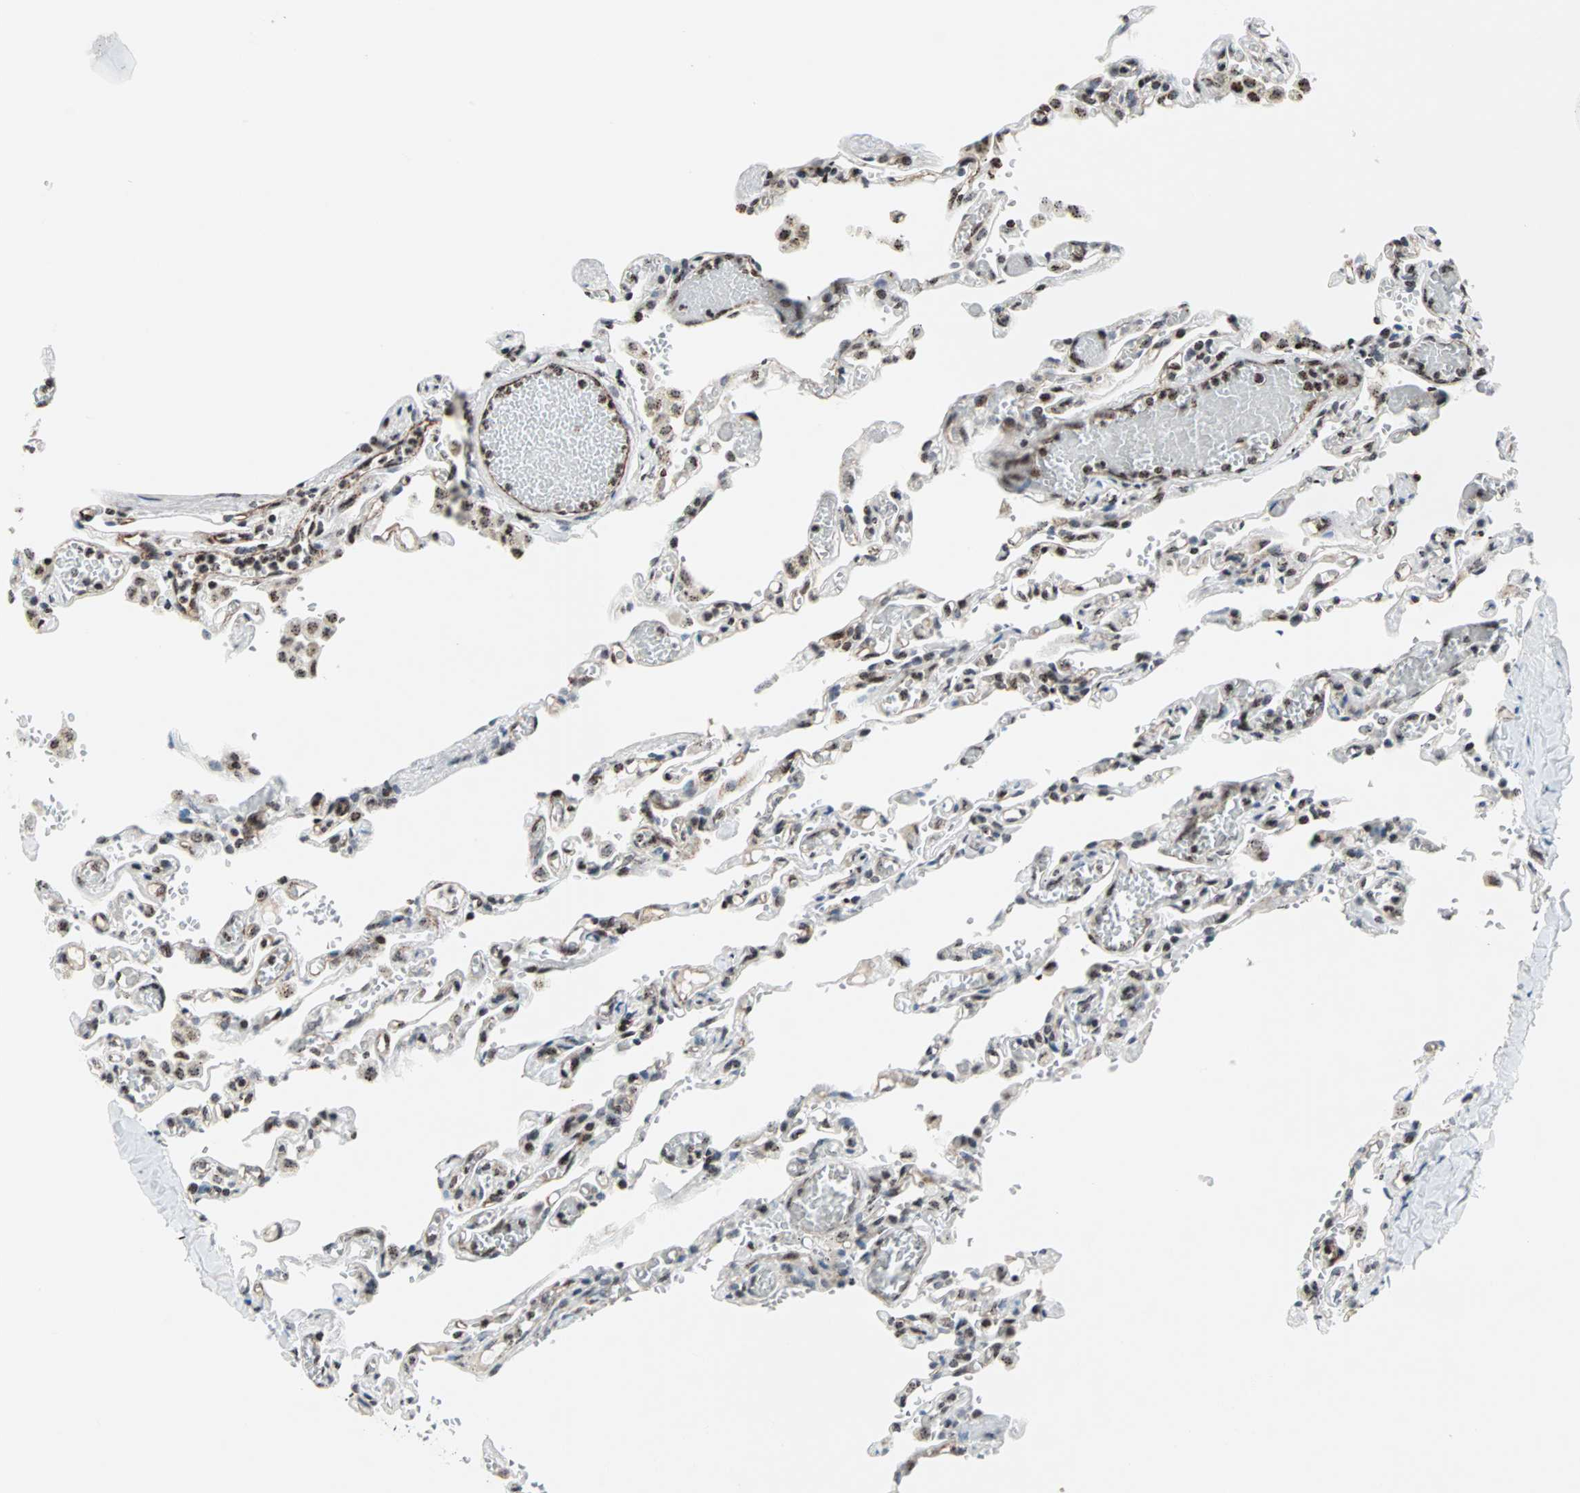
{"staining": {"intensity": "moderate", "quantity": ">75%", "location": "nuclear"}, "tissue": "lung", "cell_type": "Alveolar cells", "image_type": "normal", "snomed": [{"axis": "morphology", "description": "Normal tissue, NOS"}, {"axis": "topography", "description": "Lung"}], "caption": "A brown stain shows moderate nuclear staining of a protein in alveolar cells of normal lung. (Stains: DAB in brown, nuclei in blue, Microscopy: brightfield microscopy at high magnification).", "gene": "CENPA", "patient": {"sex": "male", "age": 21}}